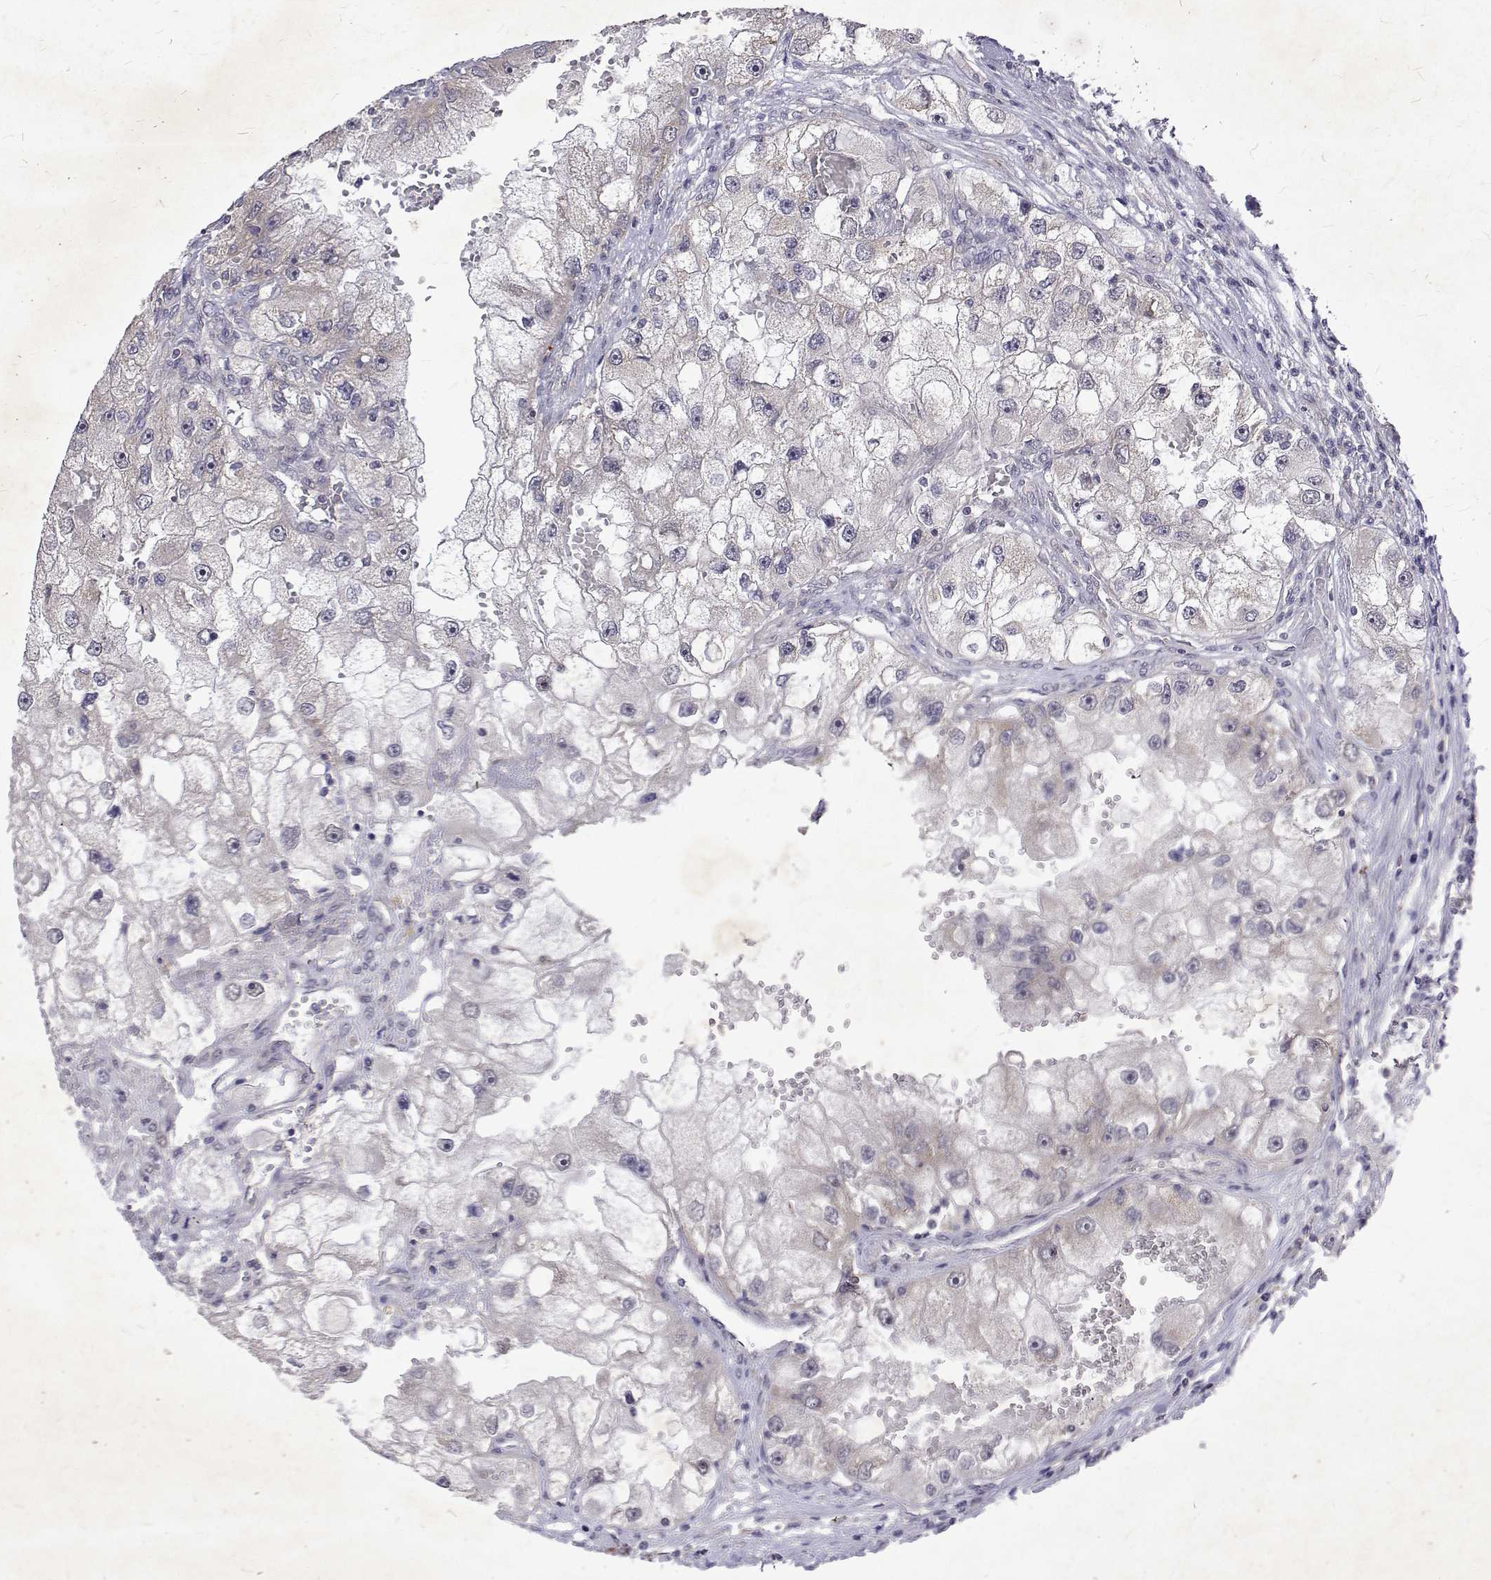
{"staining": {"intensity": "negative", "quantity": "none", "location": "none"}, "tissue": "renal cancer", "cell_type": "Tumor cells", "image_type": "cancer", "snomed": [{"axis": "morphology", "description": "Adenocarcinoma, NOS"}, {"axis": "topography", "description": "Kidney"}], "caption": "Human renal adenocarcinoma stained for a protein using IHC shows no staining in tumor cells.", "gene": "ALKBH8", "patient": {"sex": "male", "age": 63}}